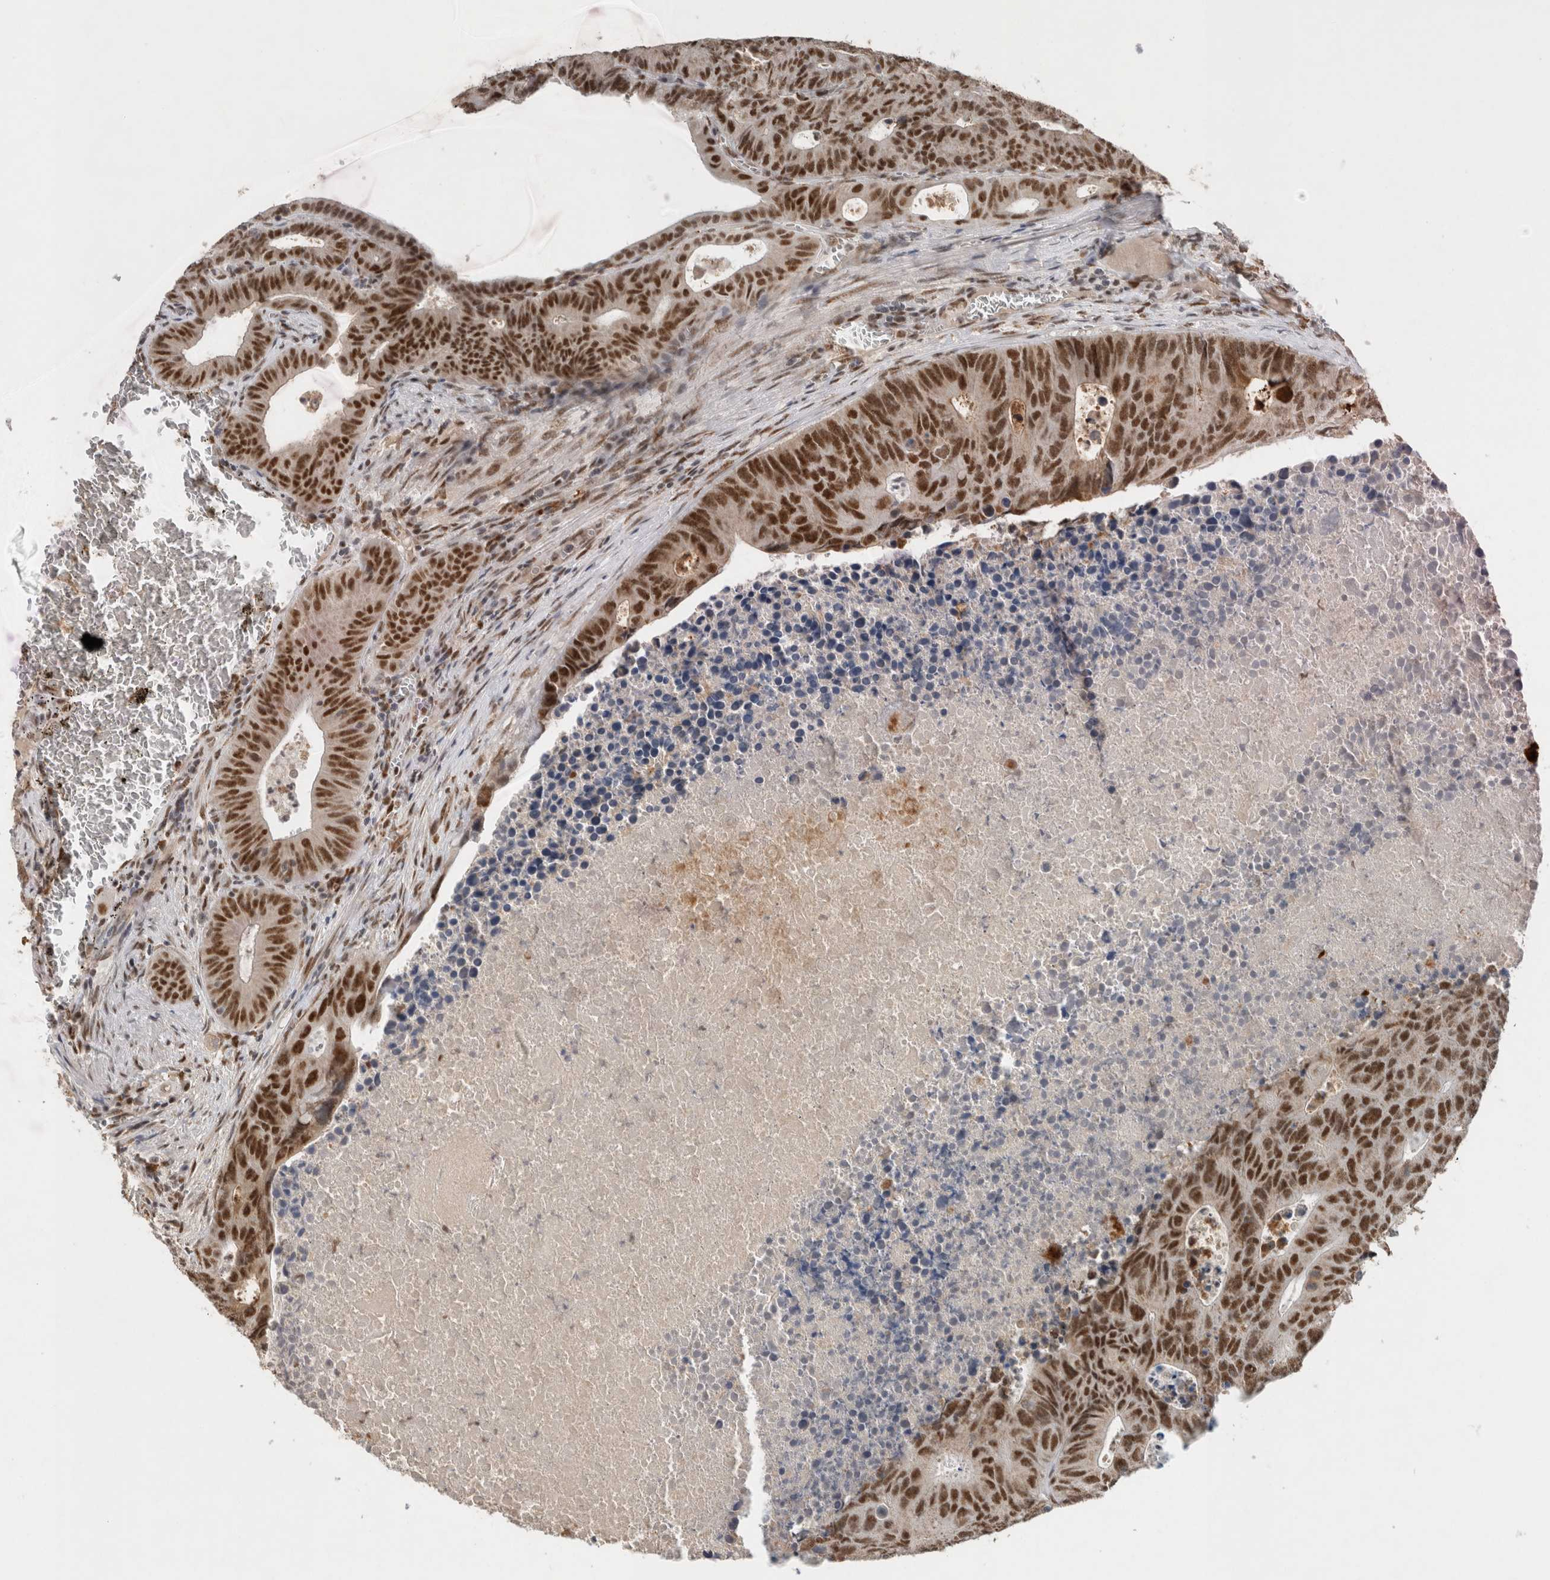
{"staining": {"intensity": "strong", "quantity": ">75%", "location": "nuclear"}, "tissue": "colorectal cancer", "cell_type": "Tumor cells", "image_type": "cancer", "snomed": [{"axis": "morphology", "description": "Adenocarcinoma, NOS"}, {"axis": "topography", "description": "Colon"}], "caption": "Brown immunohistochemical staining in human colorectal cancer reveals strong nuclear staining in about >75% of tumor cells.", "gene": "DDX42", "patient": {"sex": "male", "age": 87}}